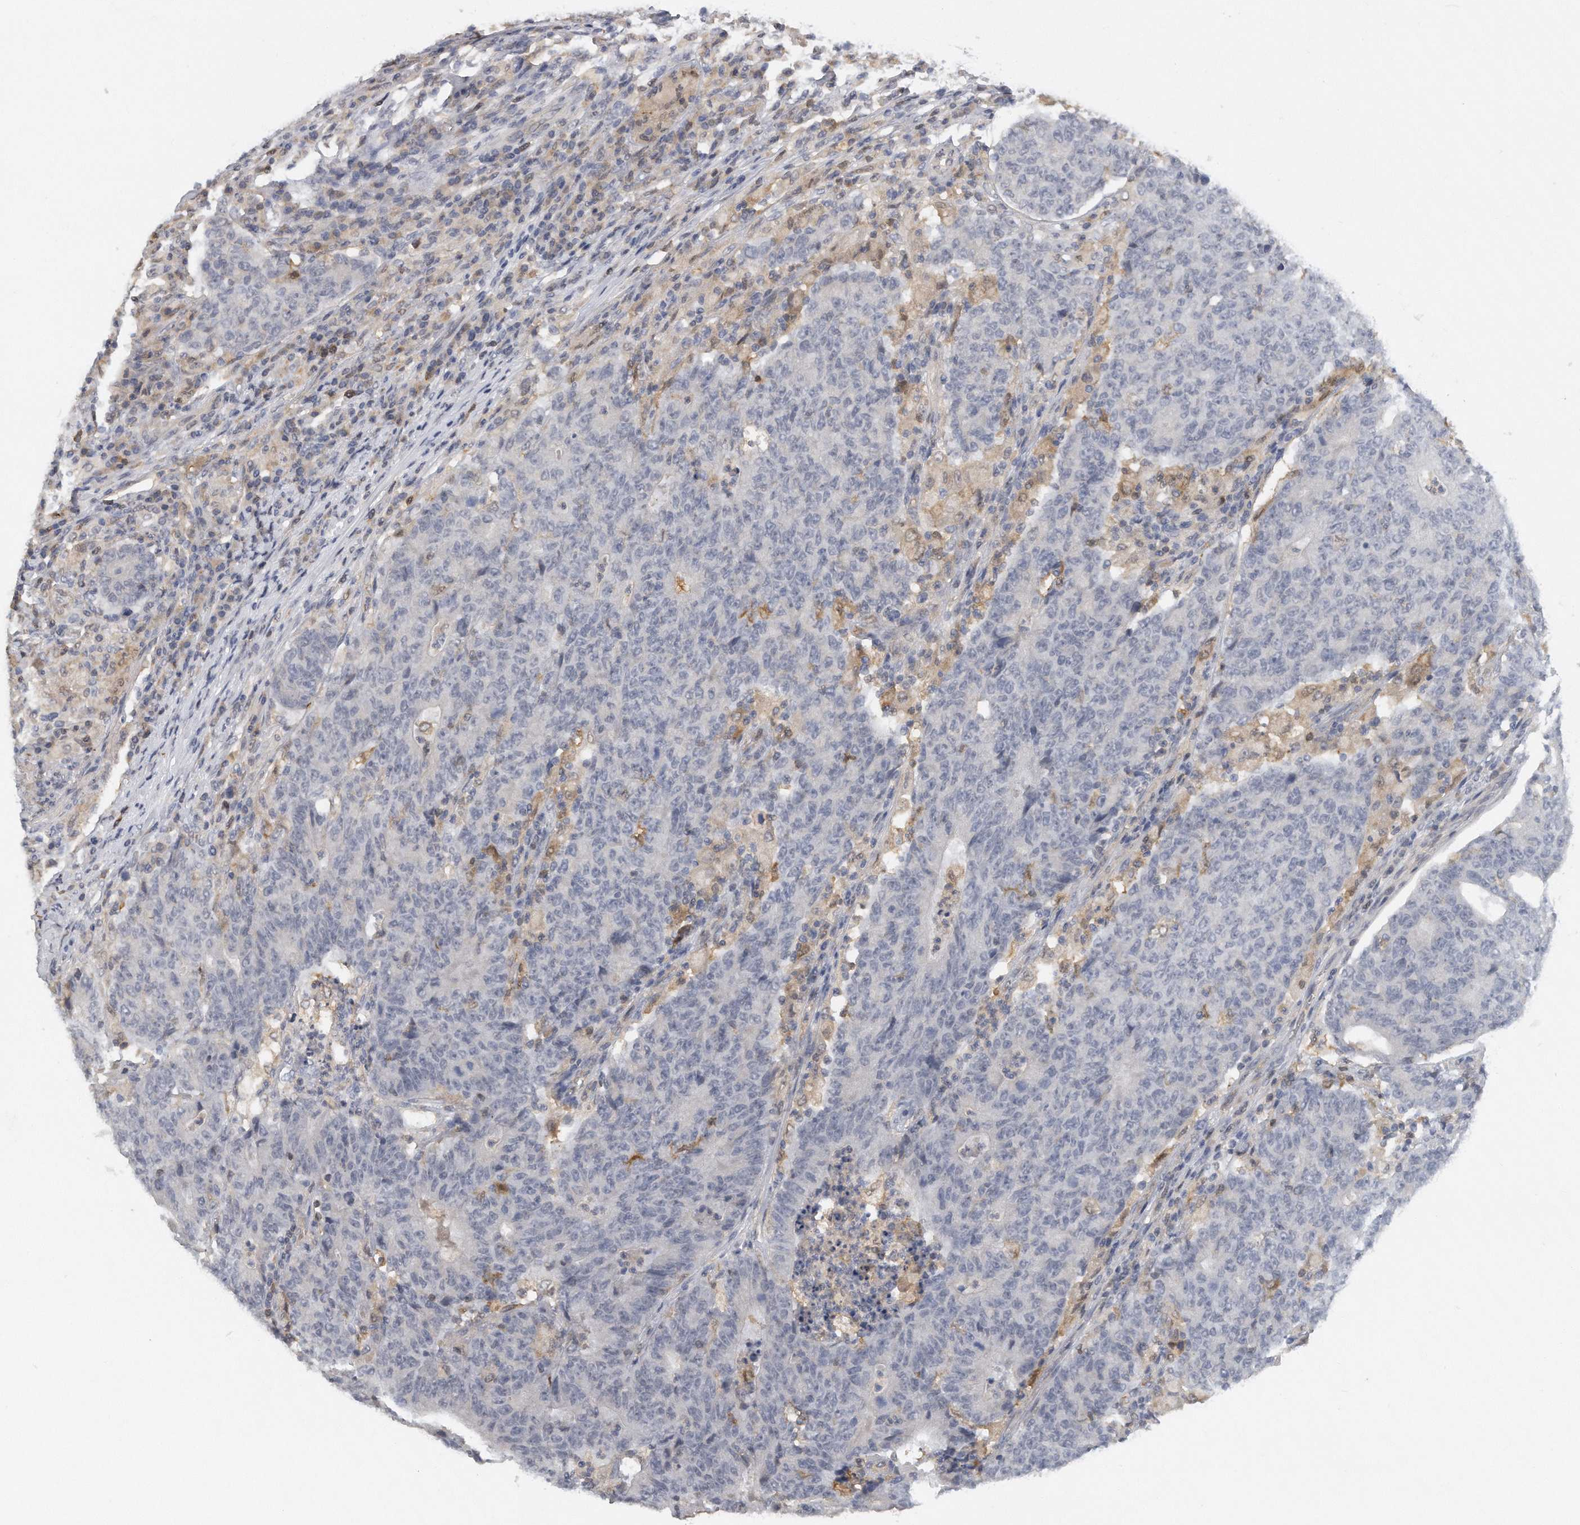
{"staining": {"intensity": "negative", "quantity": "none", "location": "none"}, "tissue": "colorectal cancer", "cell_type": "Tumor cells", "image_type": "cancer", "snomed": [{"axis": "morphology", "description": "Normal tissue, NOS"}, {"axis": "morphology", "description": "Adenocarcinoma, NOS"}, {"axis": "topography", "description": "Colon"}], "caption": "Adenocarcinoma (colorectal) was stained to show a protein in brown. There is no significant staining in tumor cells.", "gene": "CAMK1", "patient": {"sex": "female", "age": 75}}